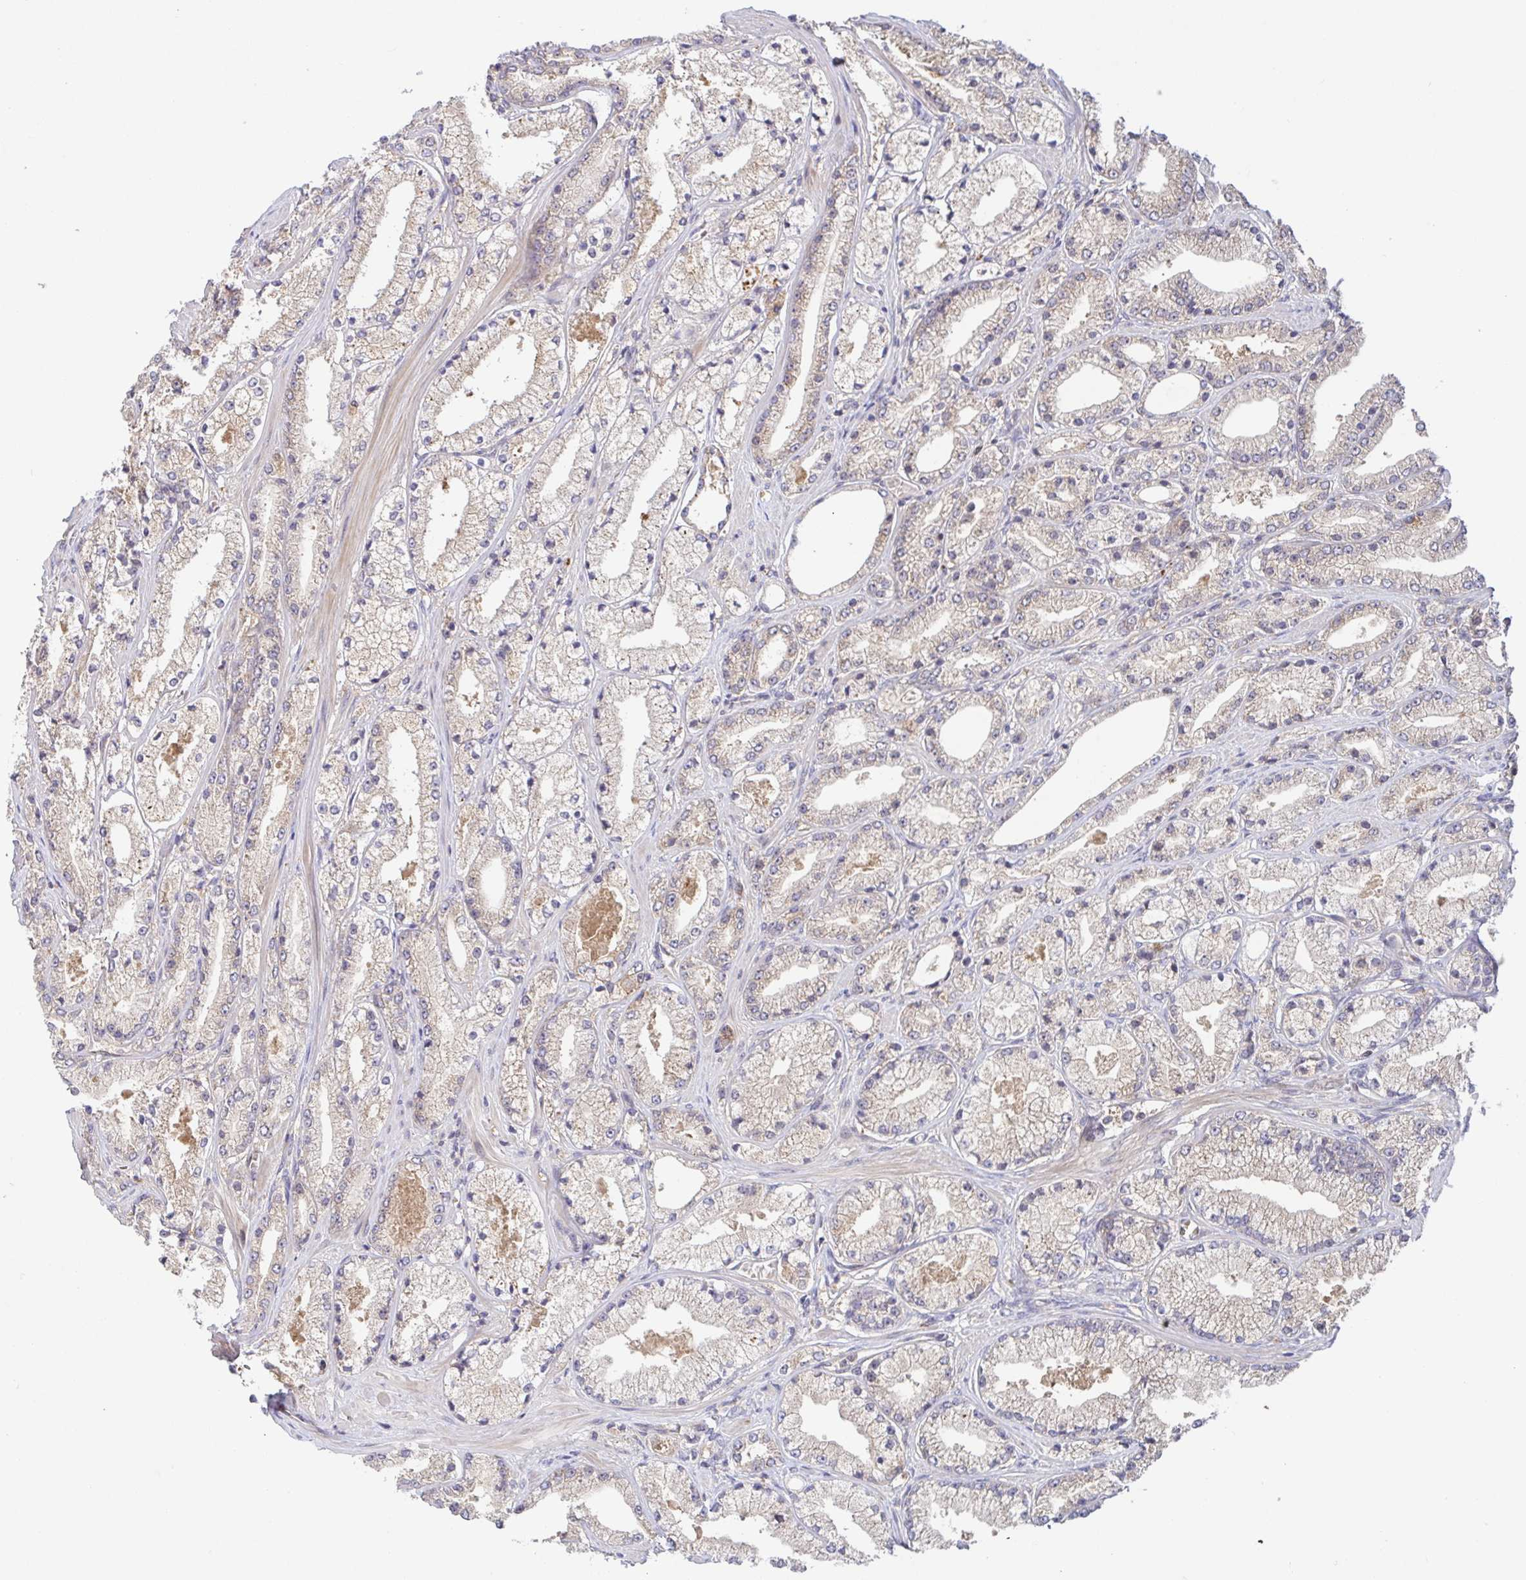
{"staining": {"intensity": "weak", "quantity": "<25%", "location": "cytoplasmic/membranous"}, "tissue": "prostate cancer", "cell_type": "Tumor cells", "image_type": "cancer", "snomed": [{"axis": "morphology", "description": "Adenocarcinoma, High grade"}, {"axis": "topography", "description": "Prostate"}], "caption": "Immunohistochemistry micrograph of human prostate high-grade adenocarcinoma stained for a protein (brown), which shows no expression in tumor cells.", "gene": "AACS", "patient": {"sex": "male", "age": 63}}